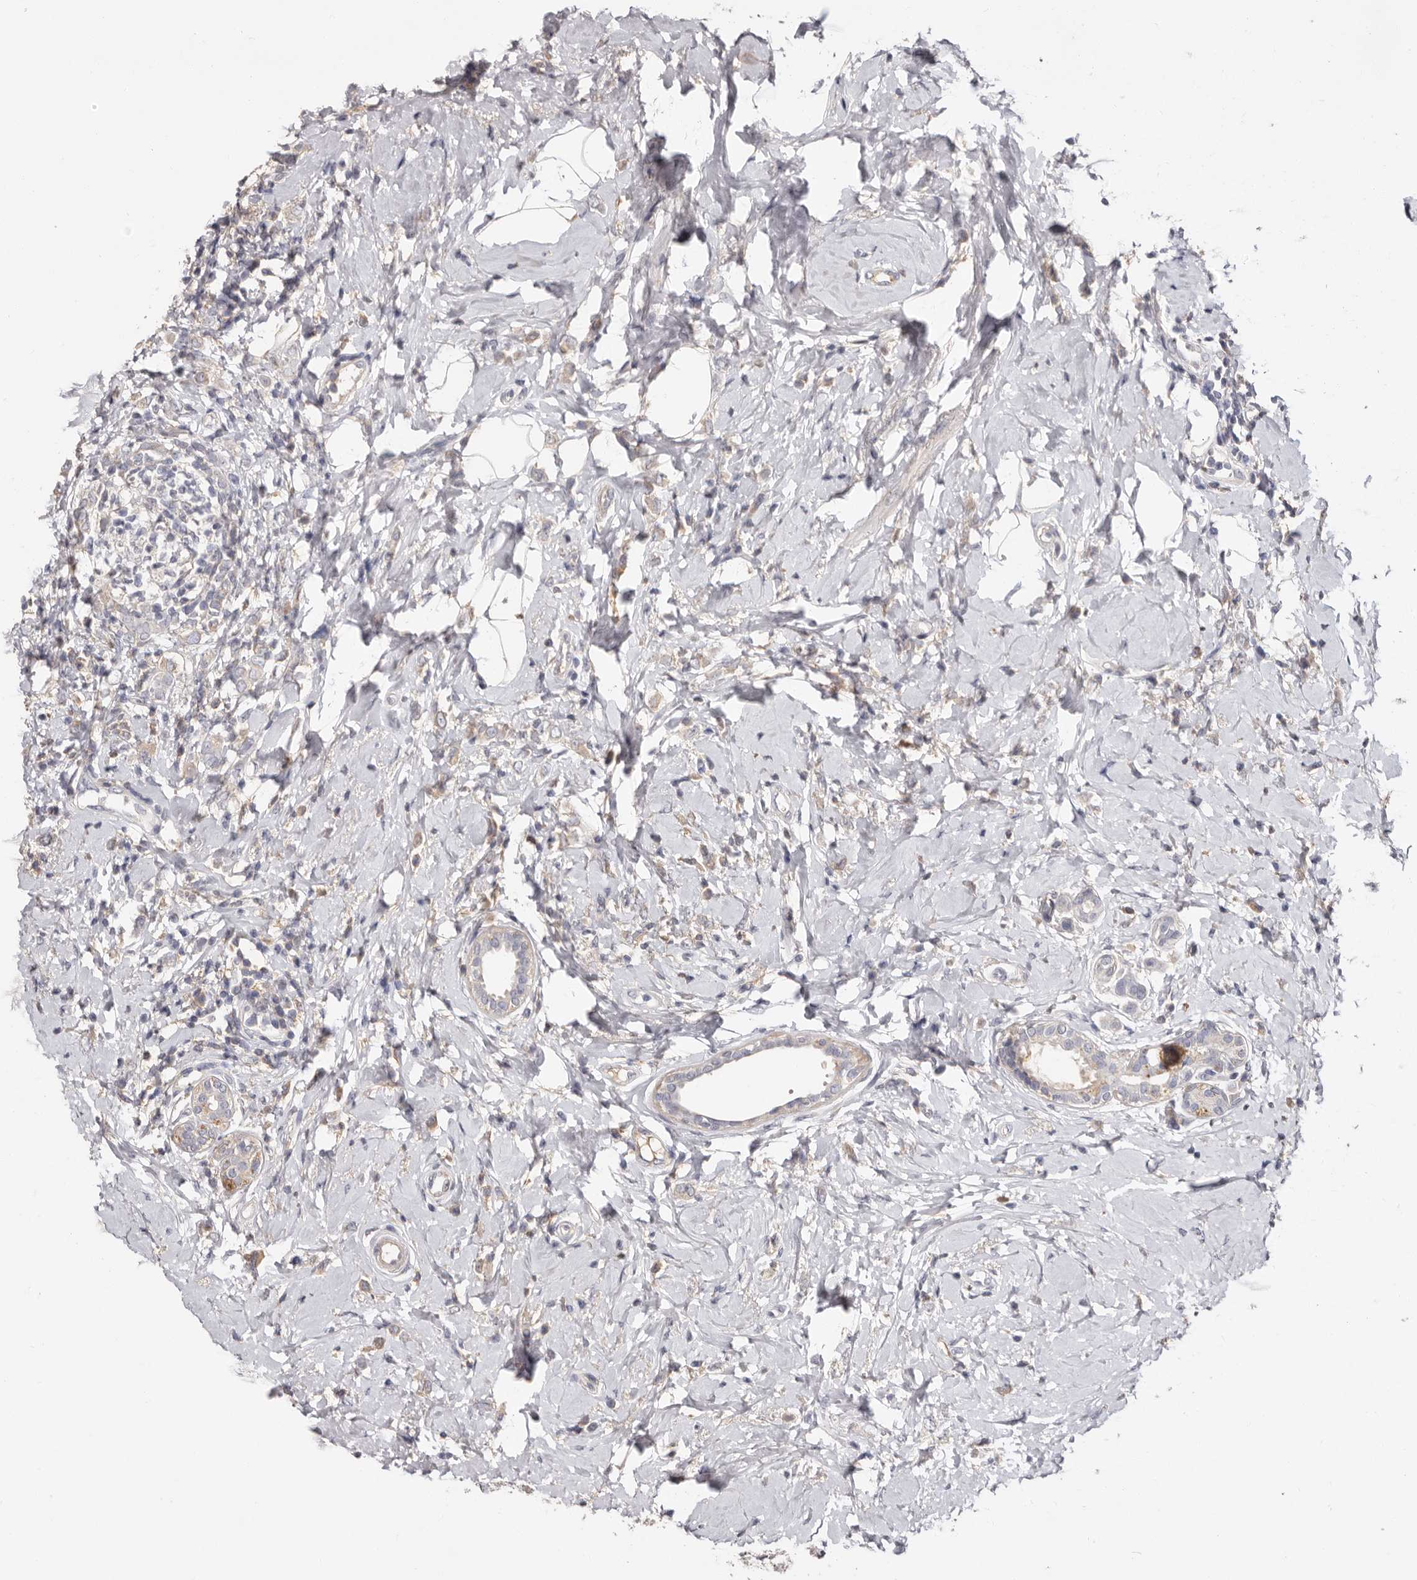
{"staining": {"intensity": "weak", "quantity": "<25%", "location": "cytoplasmic/membranous"}, "tissue": "breast cancer", "cell_type": "Tumor cells", "image_type": "cancer", "snomed": [{"axis": "morphology", "description": "Lobular carcinoma"}, {"axis": "topography", "description": "Breast"}], "caption": "The image reveals no staining of tumor cells in breast cancer (lobular carcinoma).", "gene": "LMLN", "patient": {"sex": "female", "age": 47}}